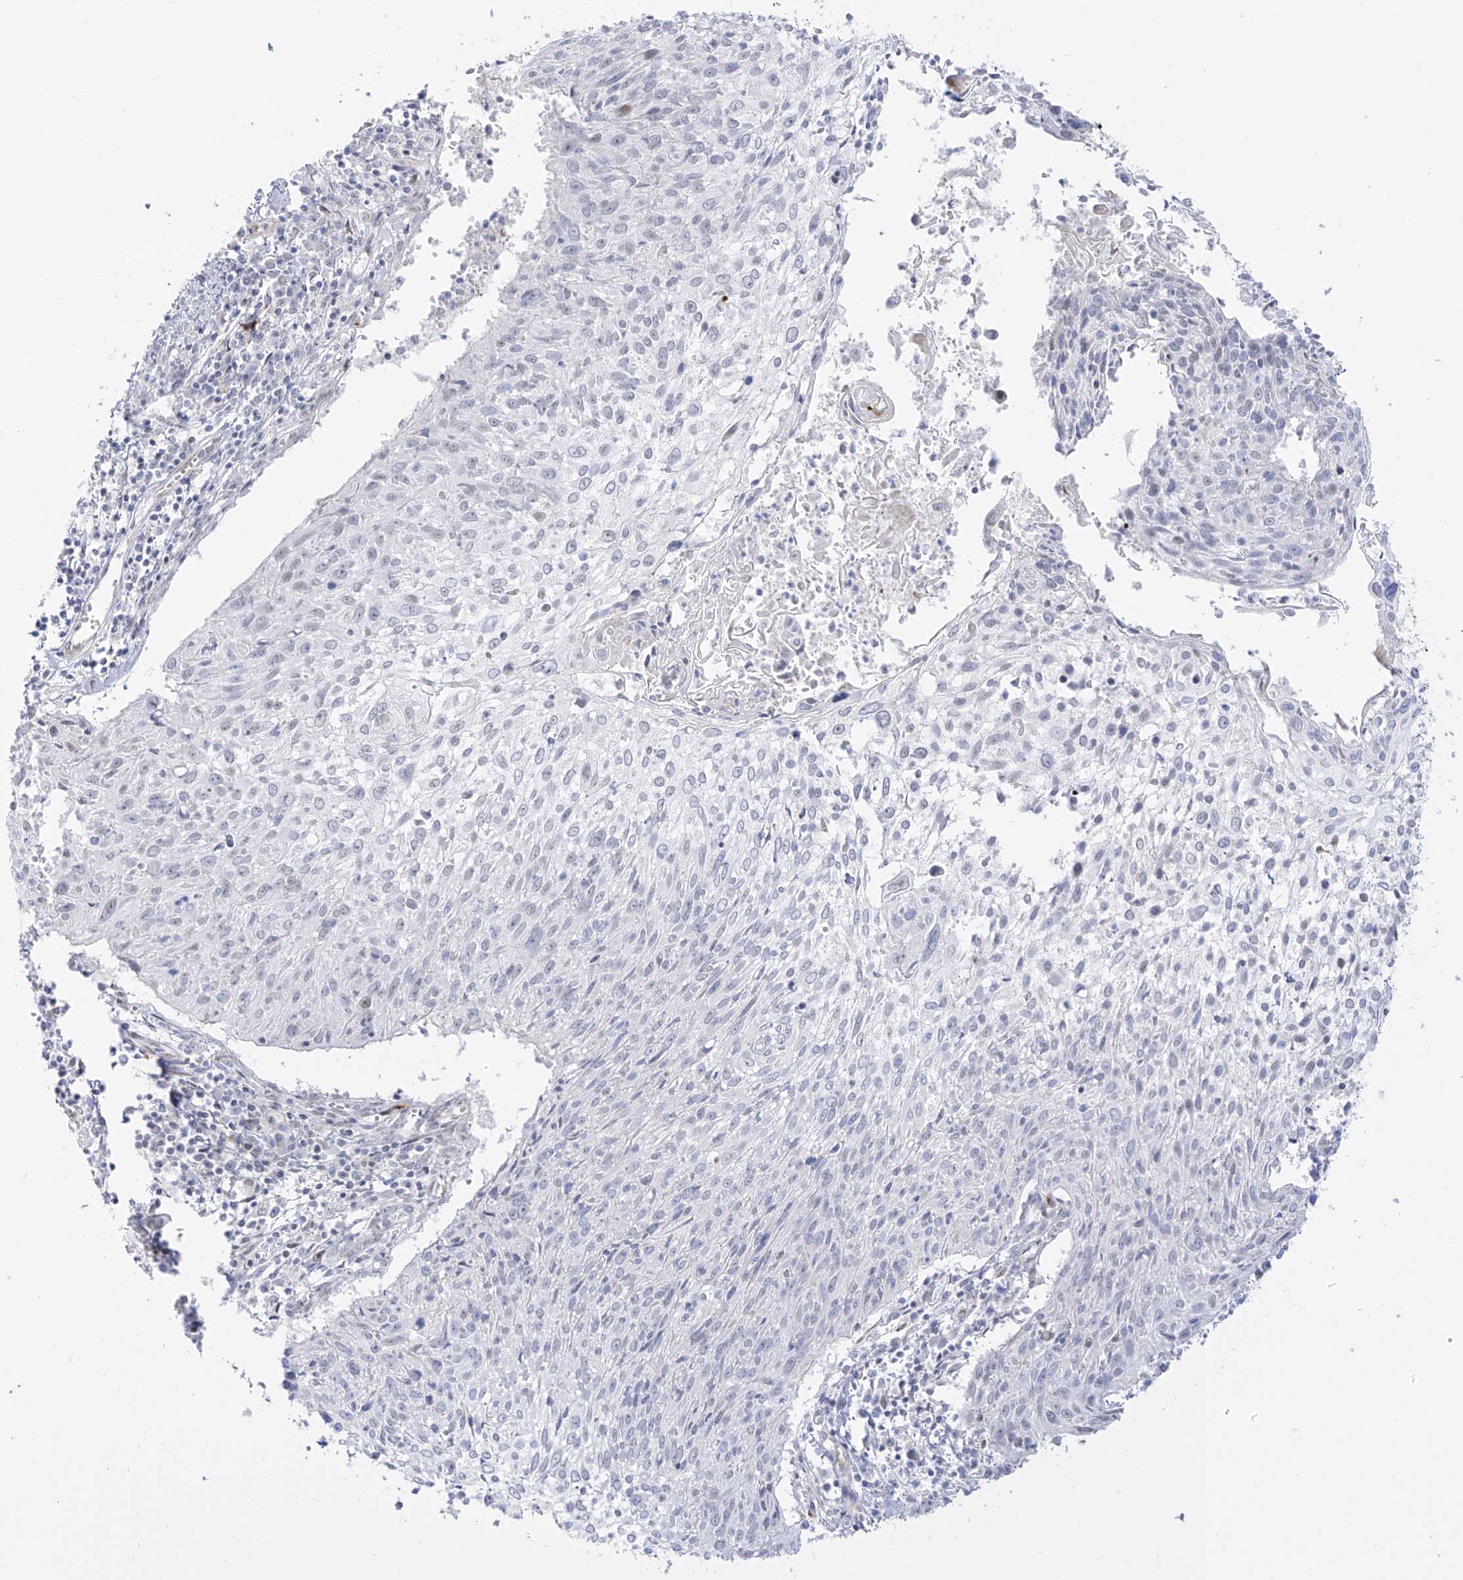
{"staining": {"intensity": "negative", "quantity": "none", "location": "none"}, "tissue": "cervical cancer", "cell_type": "Tumor cells", "image_type": "cancer", "snomed": [{"axis": "morphology", "description": "Squamous cell carcinoma, NOS"}, {"axis": "topography", "description": "Cervix"}], "caption": "IHC of human squamous cell carcinoma (cervical) demonstrates no expression in tumor cells.", "gene": "ZNF180", "patient": {"sex": "female", "age": 51}}